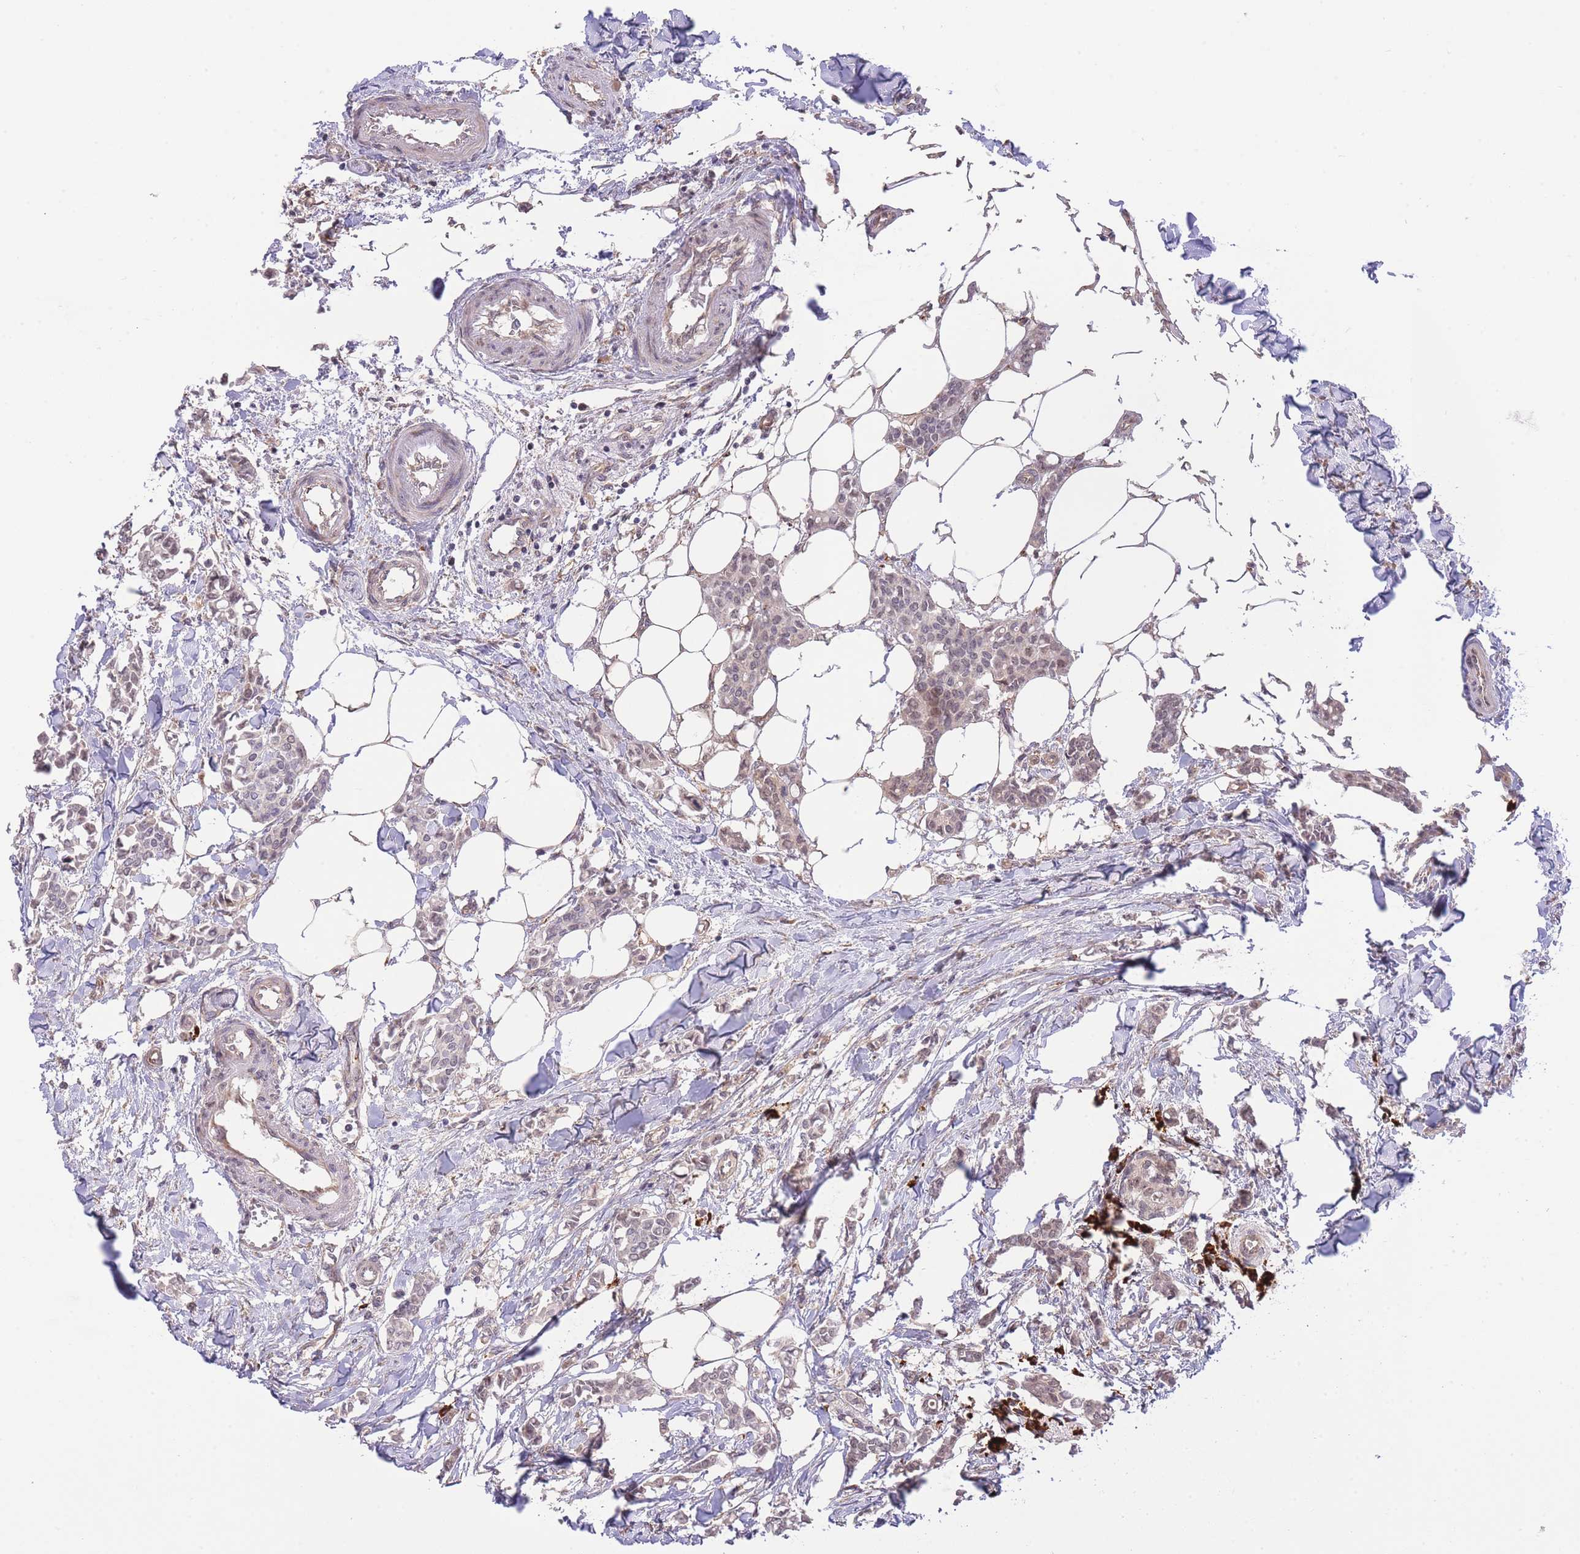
{"staining": {"intensity": "weak", "quantity": ">75%", "location": "nuclear"}, "tissue": "breast cancer", "cell_type": "Tumor cells", "image_type": "cancer", "snomed": [{"axis": "morphology", "description": "Duct carcinoma"}, {"axis": "topography", "description": "Breast"}], "caption": "Breast cancer was stained to show a protein in brown. There is low levels of weak nuclear expression in approximately >75% of tumor cells.", "gene": "EXOSC8", "patient": {"sex": "female", "age": 41}}